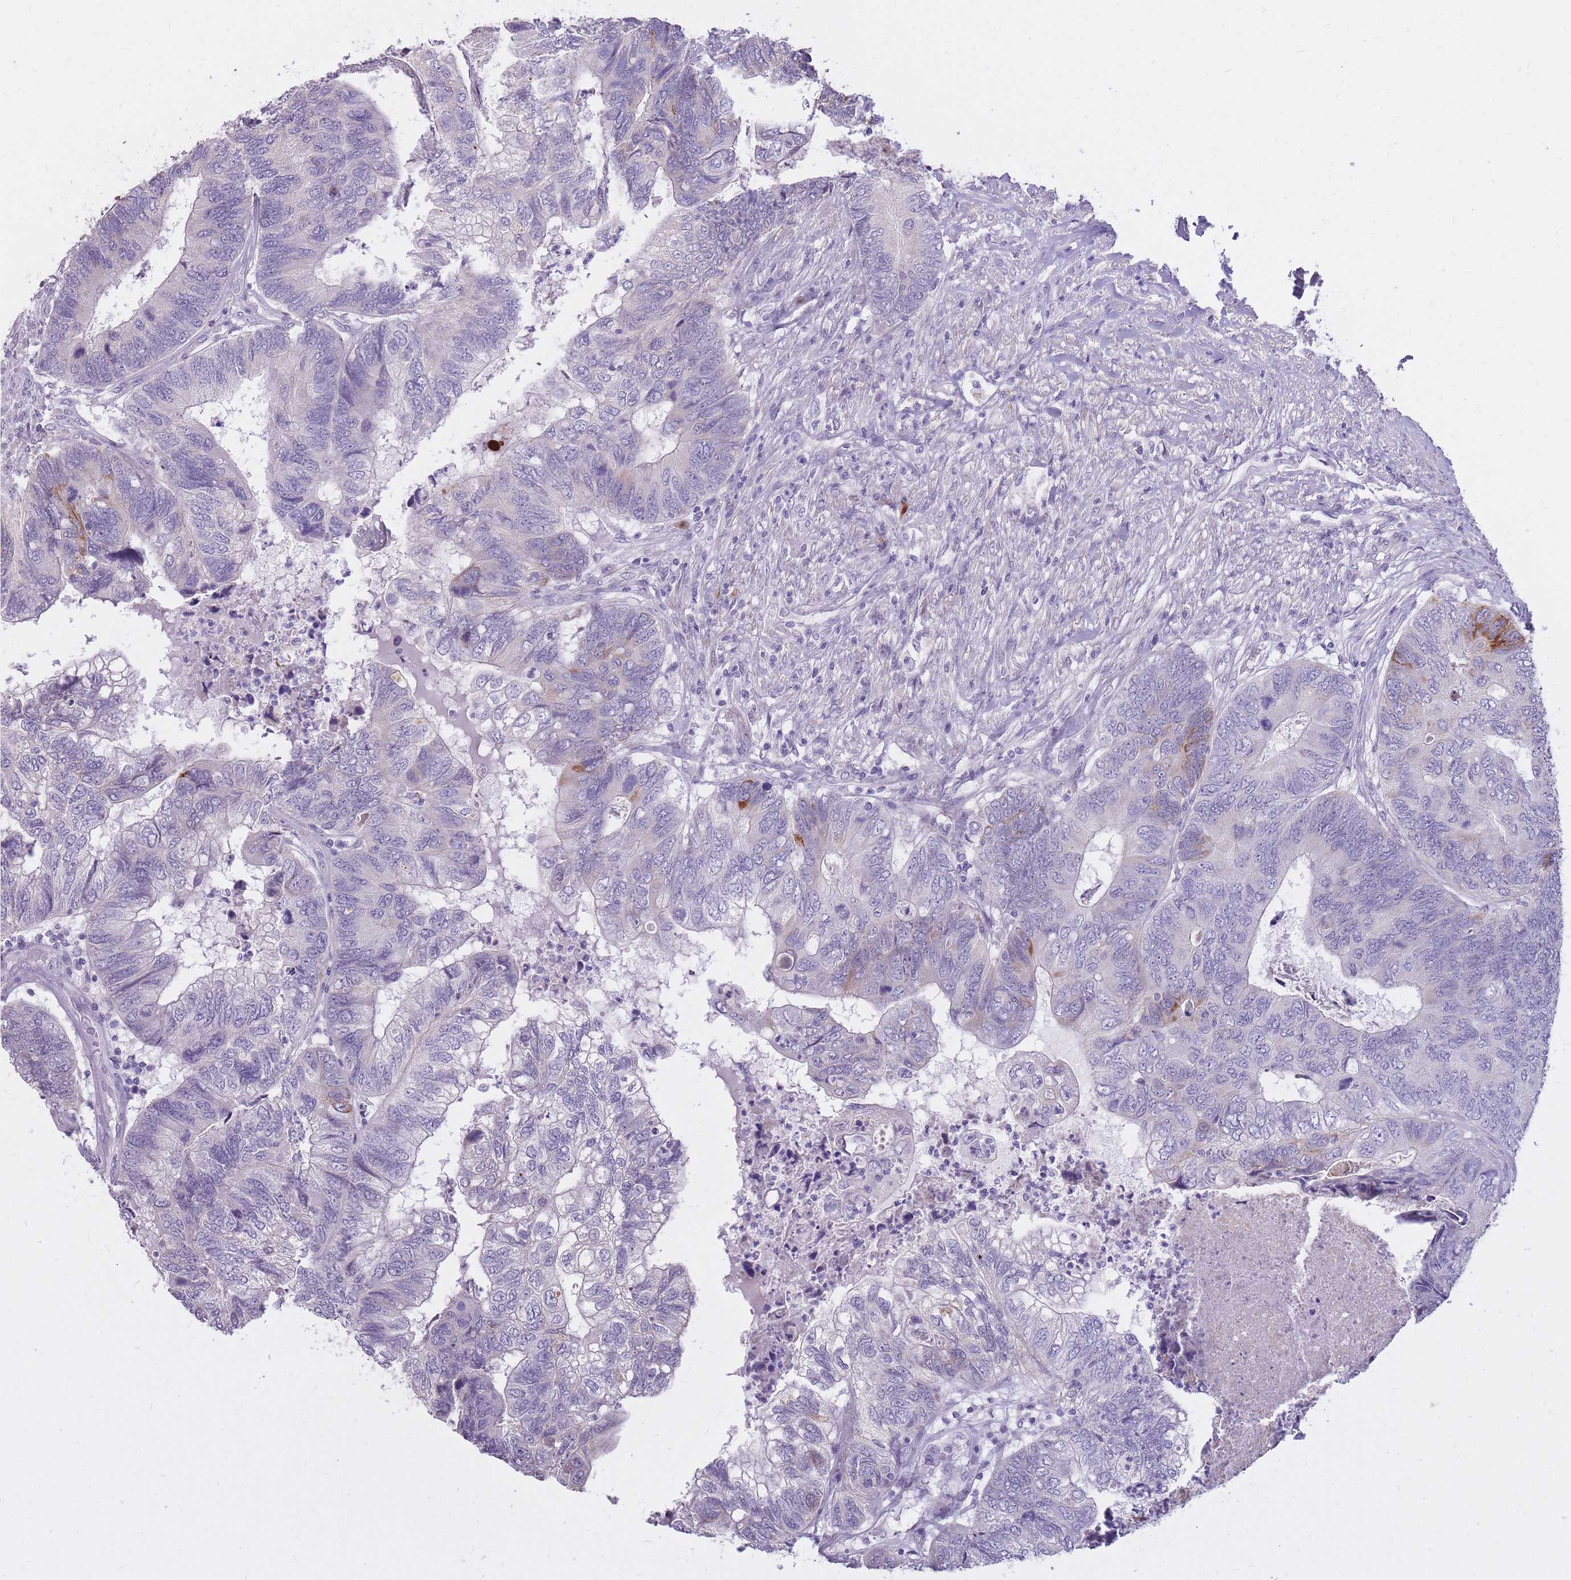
{"staining": {"intensity": "moderate", "quantity": "<25%", "location": "cytoplasmic/membranous"}, "tissue": "colorectal cancer", "cell_type": "Tumor cells", "image_type": "cancer", "snomed": [{"axis": "morphology", "description": "Adenocarcinoma, NOS"}, {"axis": "topography", "description": "Colon"}], "caption": "Human adenocarcinoma (colorectal) stained for a protein (brown) demonstrates moderate cytoplasmic/membranous positive positivity in about <25% of tumor cells.", "gene": "RNF170", "patient": {"sex": "female", "age": 67}}